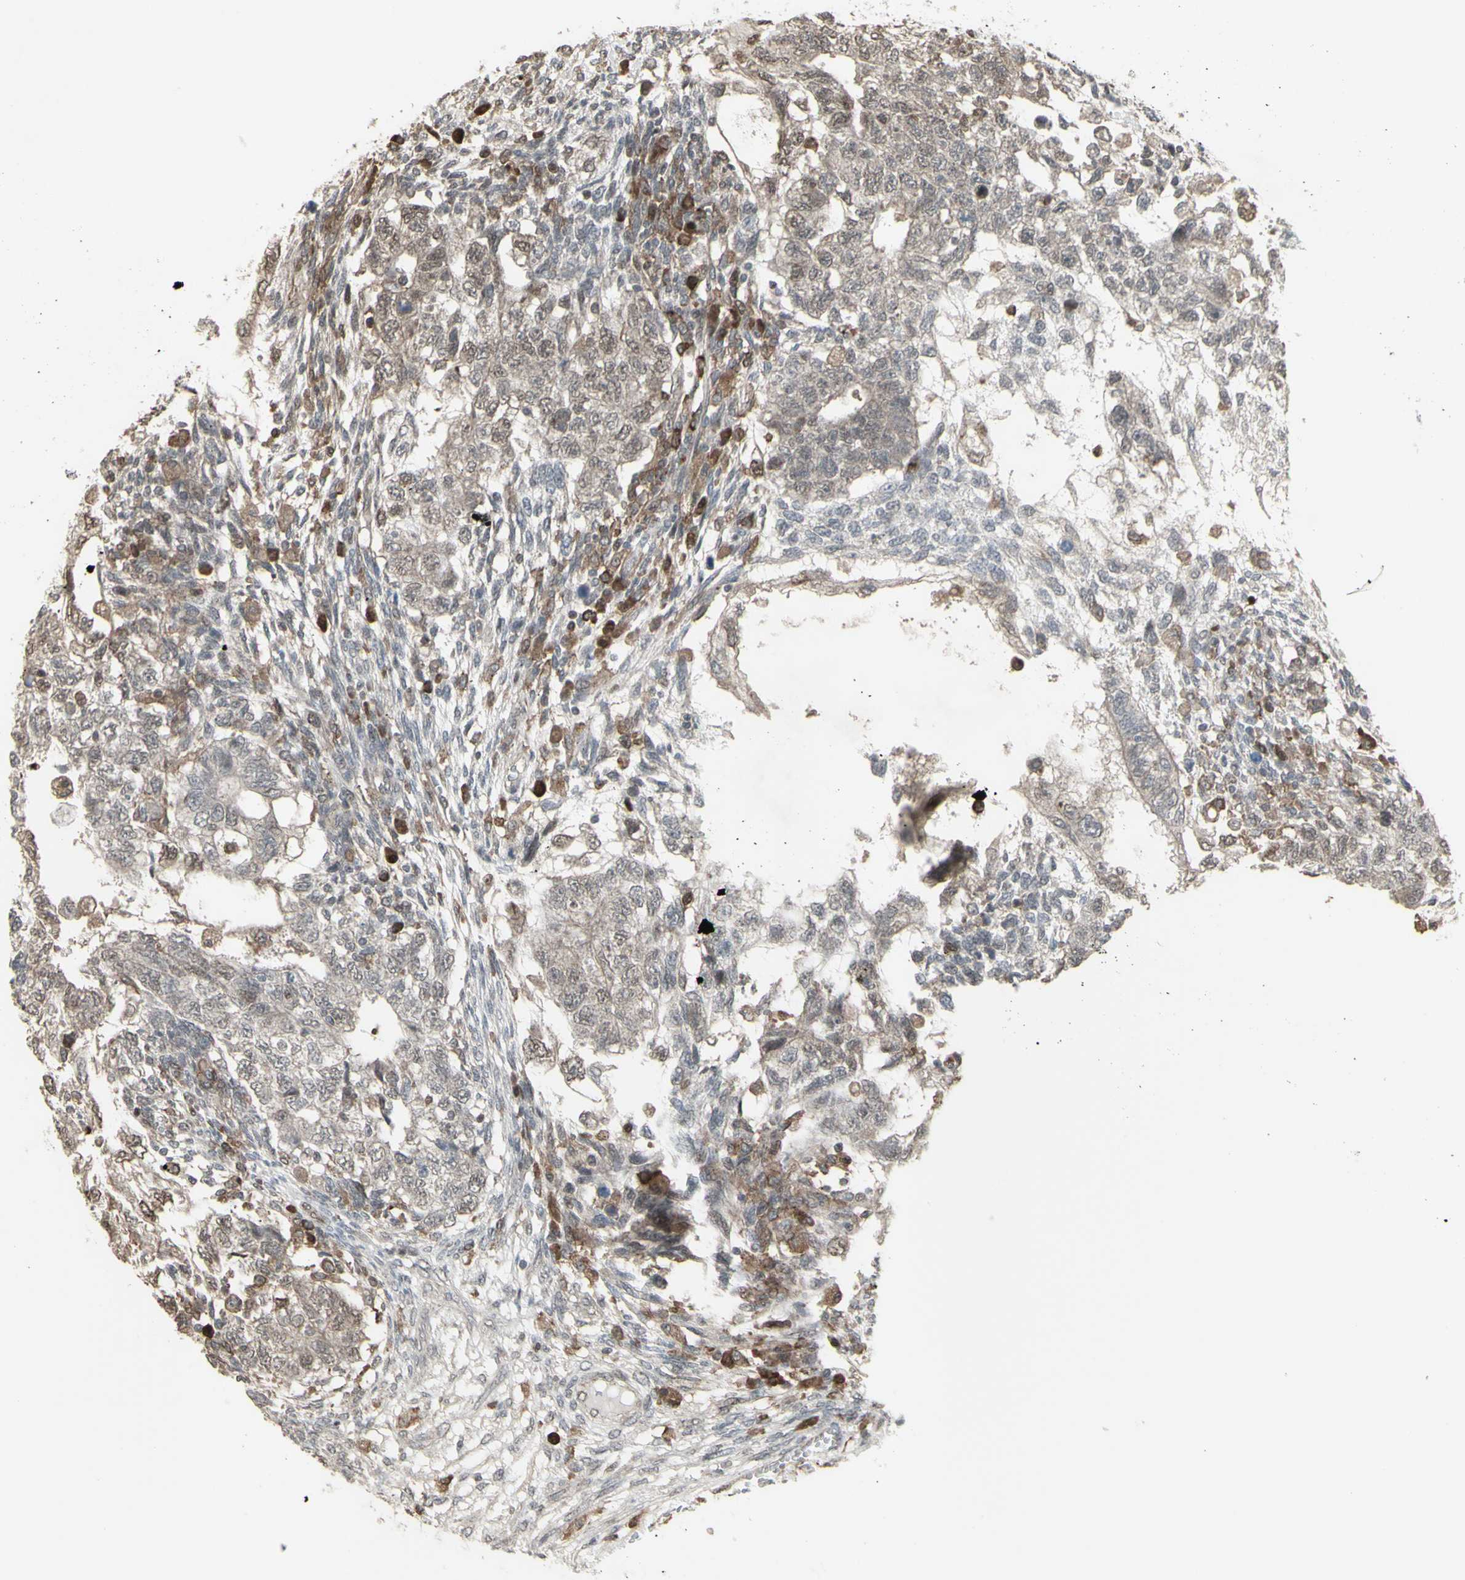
{"staining": {"intensity": "weak", "quantity": ">75%", "location": "cytoplasmic/membranous"}, "tissue": "testis cancer", "cell_type": "Tumor cells", "image_type": "cancer", "snomed": [{"axis": "morphology", "description": "Normal tissue, NOS"}, {"axis": "morphology", "description": "Carcinoma, Embryonal, NOS"}, {"axis": "topography", "description": "Testis"}], "caption": "Protein expression analysis of embryonal carcinoma (testis) exhibits weak cytoplasmic/membranous staining in approximately >75% of tumor cells. (Brightfield microscopy of DAB IHC at high magnification).", "gene": "CD33", "patient": {"sex": "male", "age": 36}}